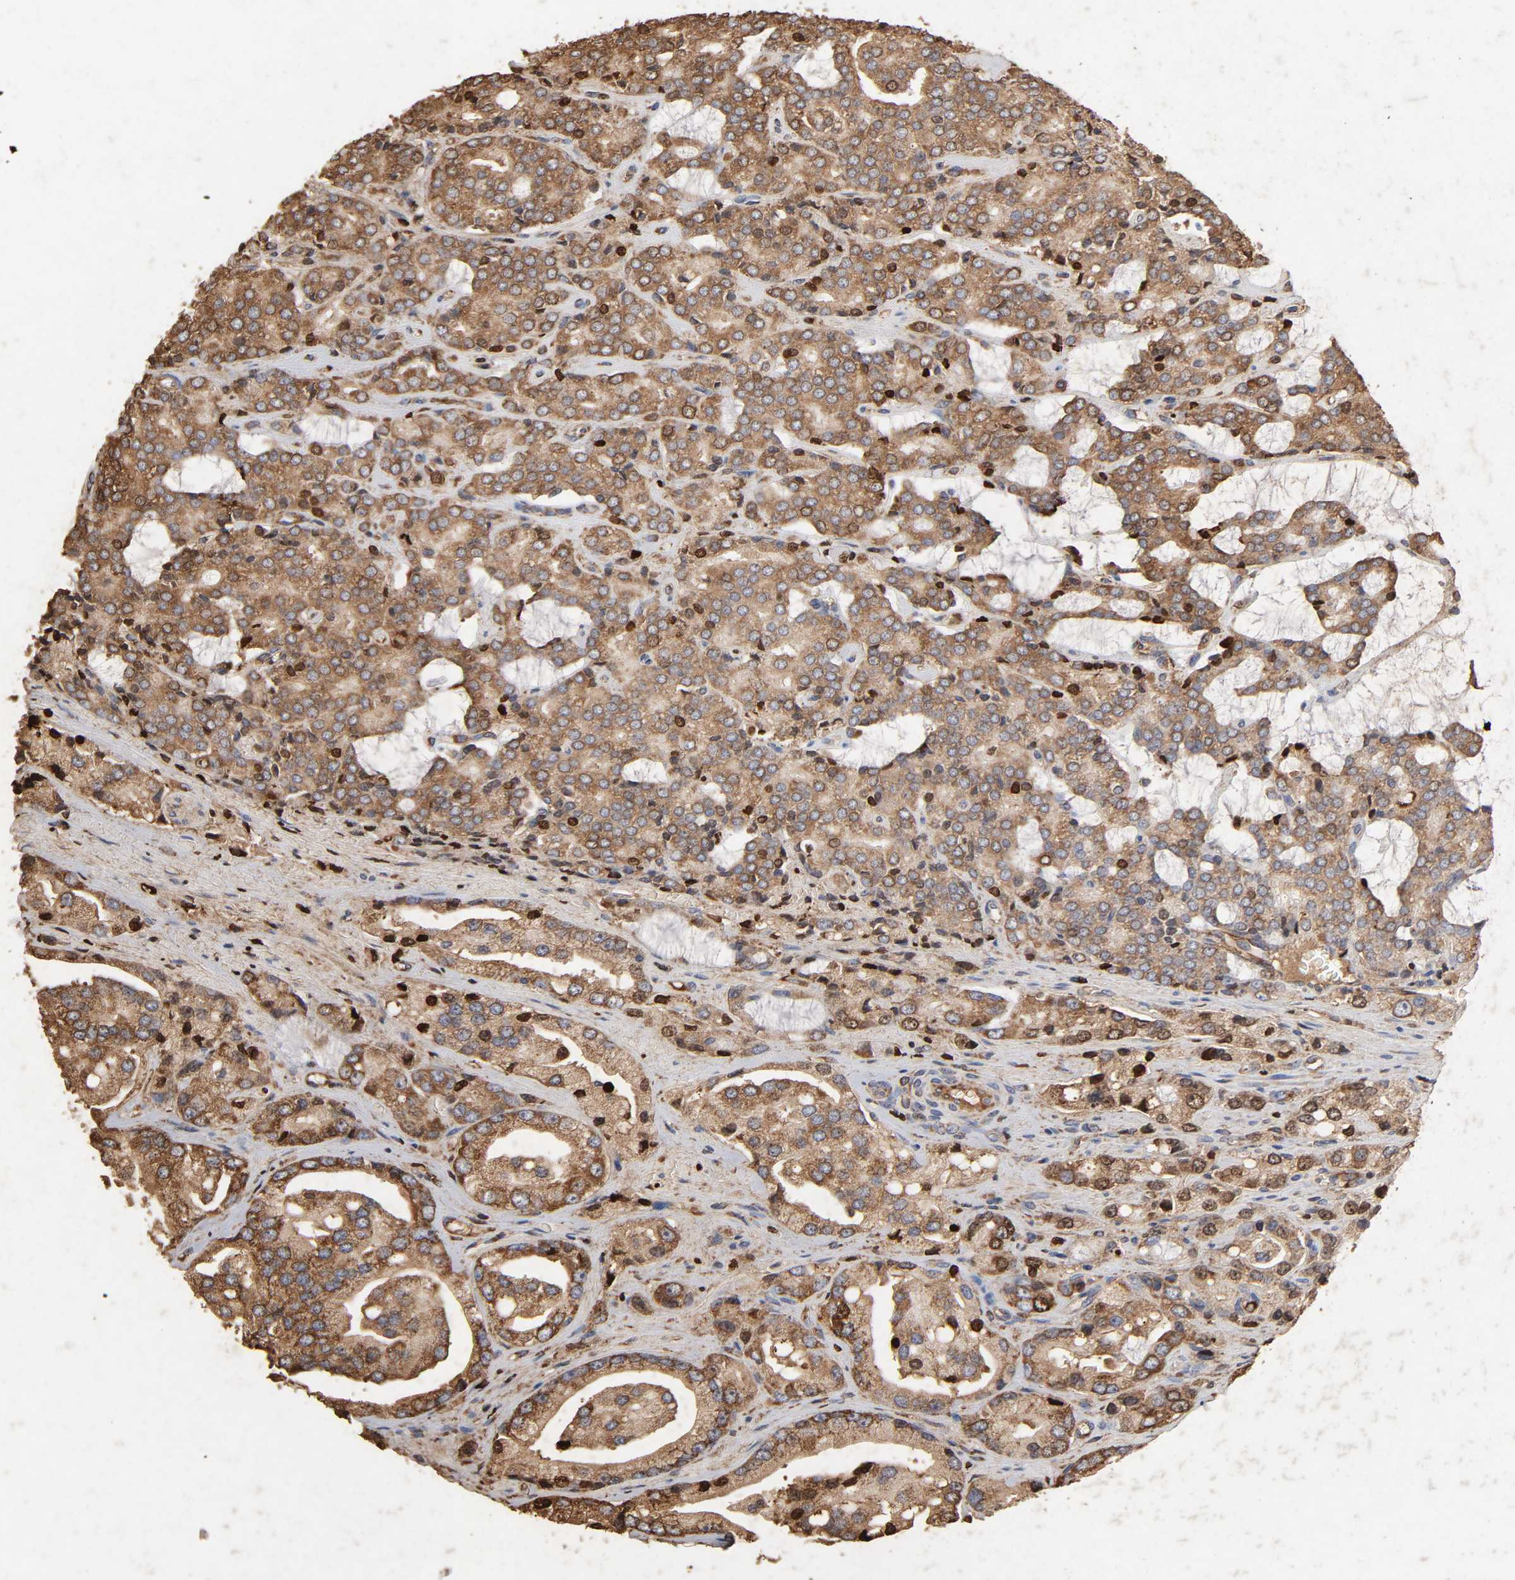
{"staining": {"intensity": "strong", "quantity": ">75%", "location": "cytoplasmic/membranous"}, "tissue": "prostate cancer", "cell_type": "Tumor cells", "image_type": "cancer", "snomed": [{"axis": "morphology", "description": "Adenocarcinoma, High grade"}, {"axis": "topography", "description": "Prostate"}], "caption": "Immunohistochemical staining of adenocarcinoma (high-grade) (prostate) reveals strong cytoplasmic/membranous protein positivity in approximately >75% of tumor cells.", "gene": "CYCS", "patient": {"sex": "male", "age": 67}}